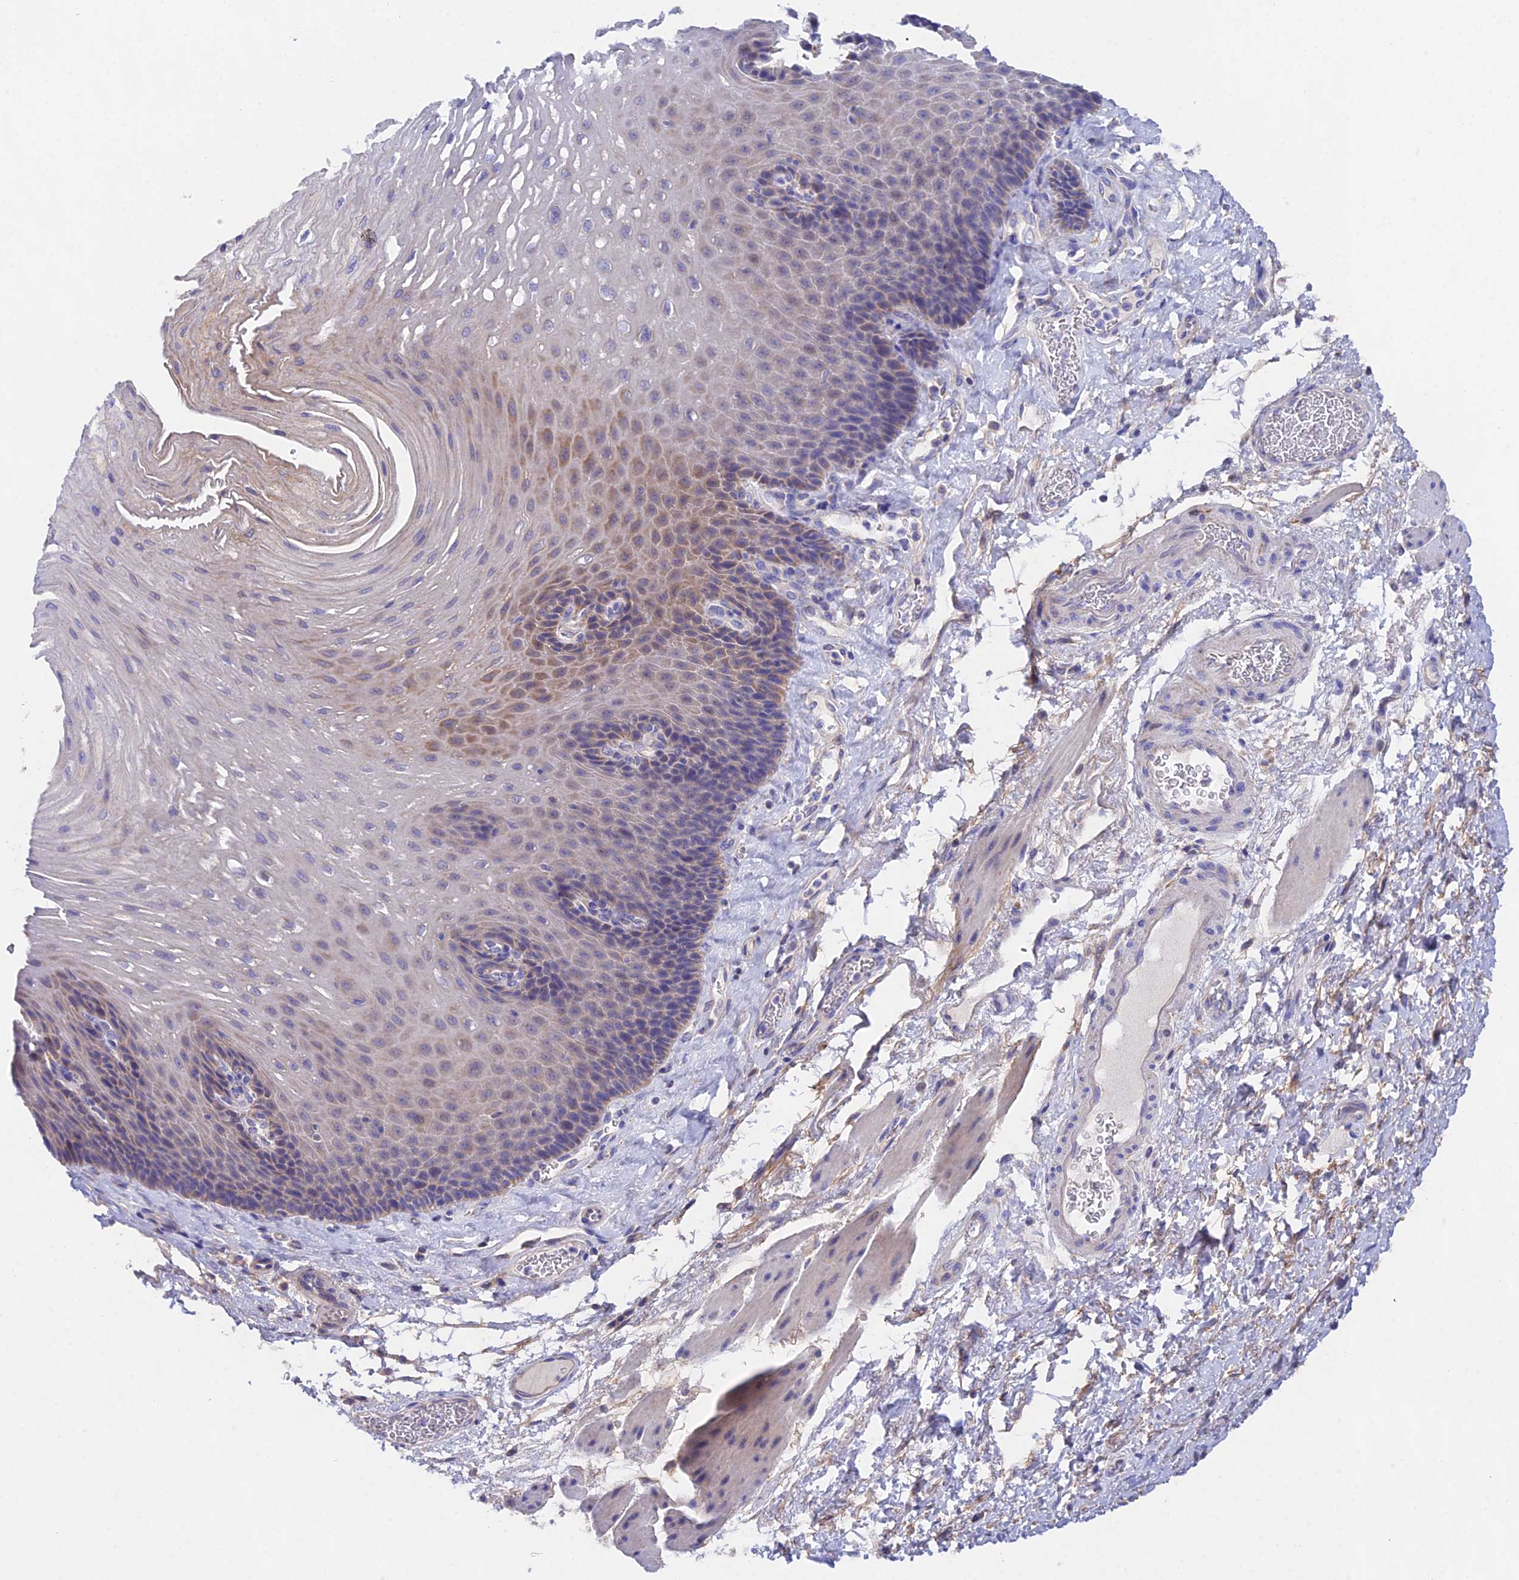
{"staining": {"intensity": "moderate", "quantity": "<25%", "location": "cytoplasmic/membranous"}, "tissue": "esophagus", "cell_type": "Squamous epithelial cells", "image_type": "normal", "snomed": [{"axis": "morphology", "description": "Normal tissue, NOS"}, {"axis": "topography", "description": "Esophagus"}], "caption": "A brown stain shows moderate cytoplasmic/membranous positivity of a protein in squamous epithelial cells of unremarkable human esophagus. (DAB IHC, brown staining for protein, blue staining for nuclei).", "gene": "PPP2R2A", "patient": {"sex": "female", "age": 72}}